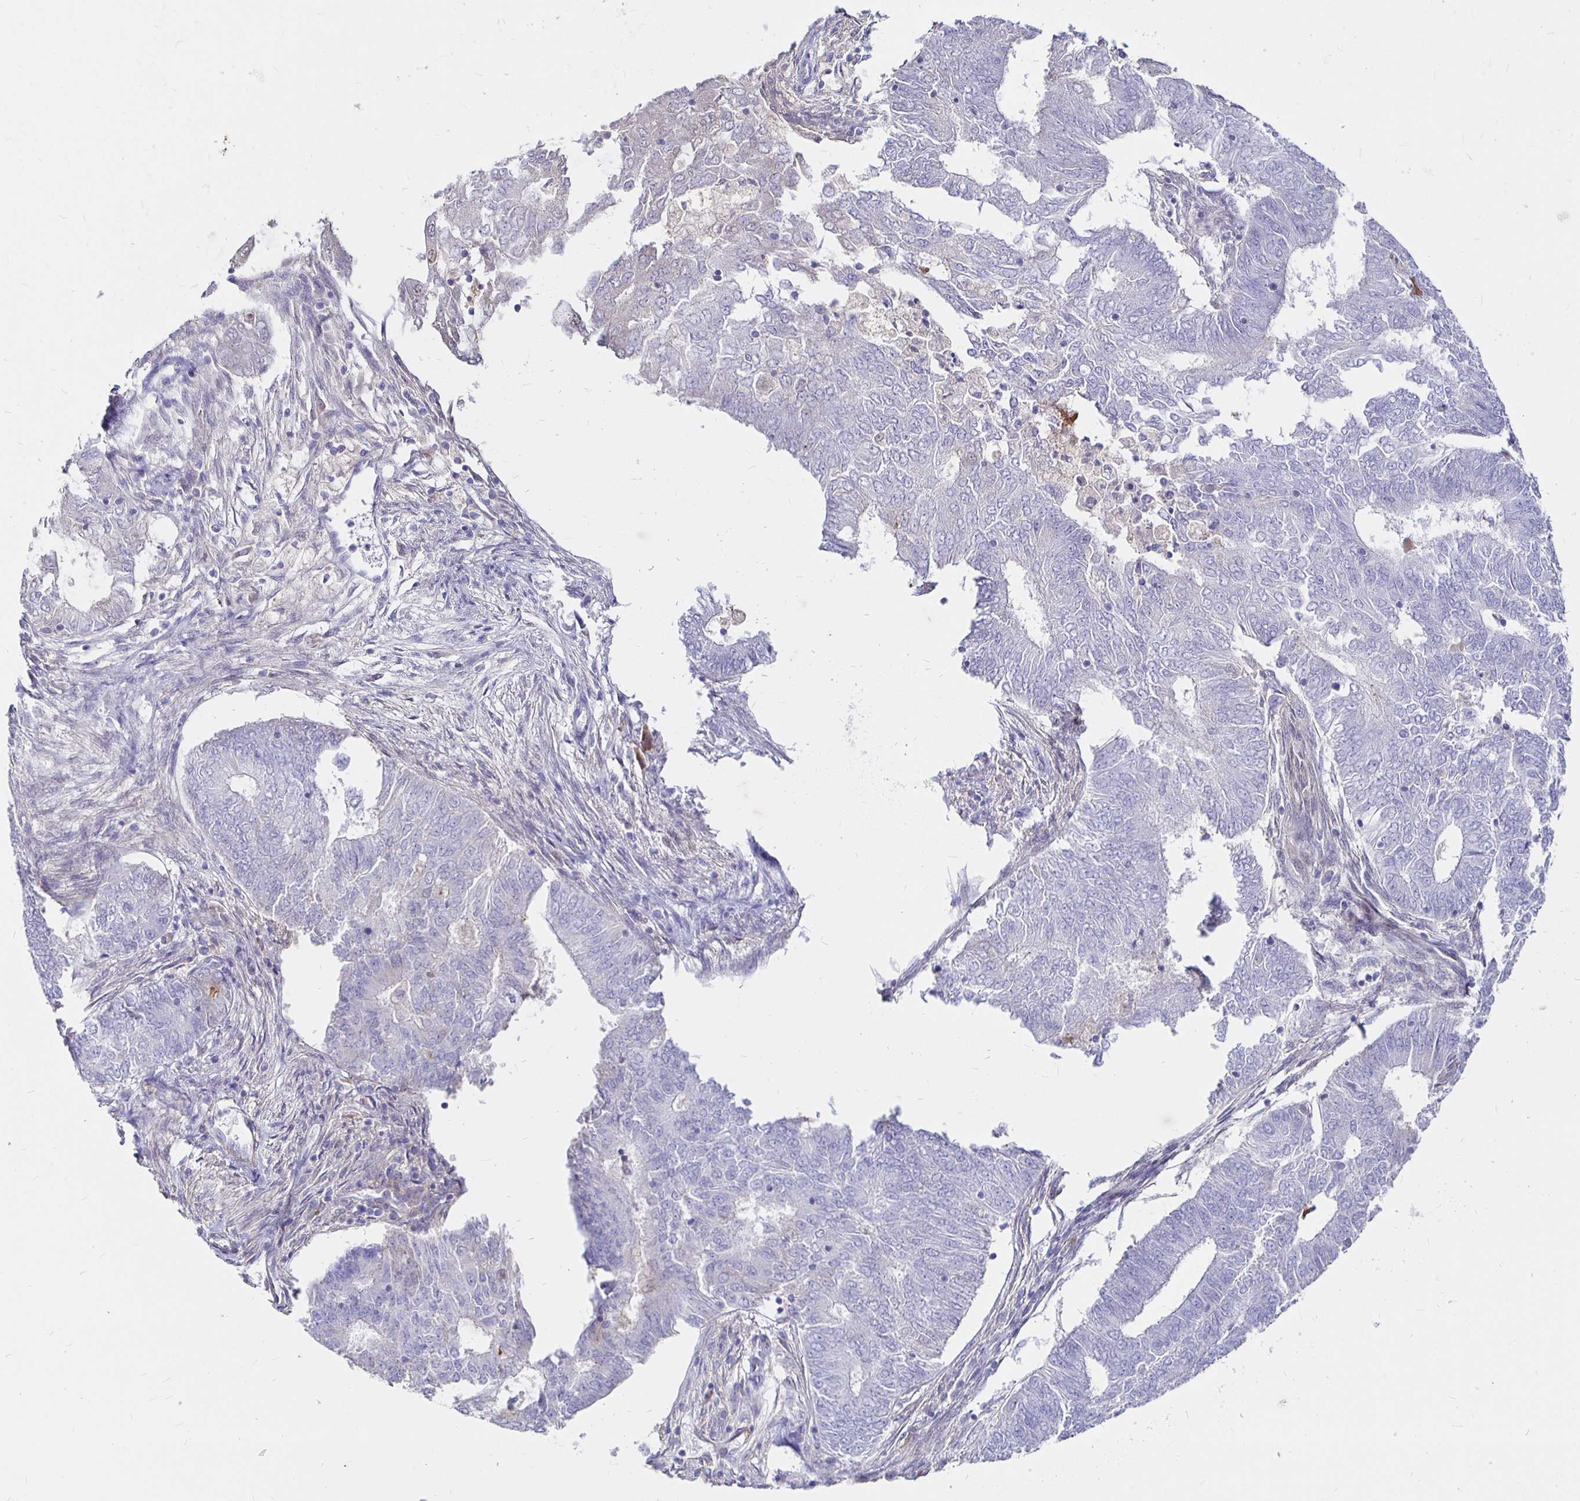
{"staining": {"intensity": "negative", "quantity": "none", "location": "none"}, "tissue": "endometrial cancer", "cell_type": "Tumor cells", "image_type": "cancer", "snomed": [{"axis": "morphology", "description": "Adenocarcinoma, NOS"}, {"axis": "topography", "description": "Endometrium"}], "caption": "High power microscopy image of an IHC histopathology image of endometrial cancer, revealing no significant expression in tumor cells. Nuclei are stained in blue.", "gene": "PALM2AKAP2", "patient": {"sex": "female", "age": 62}}